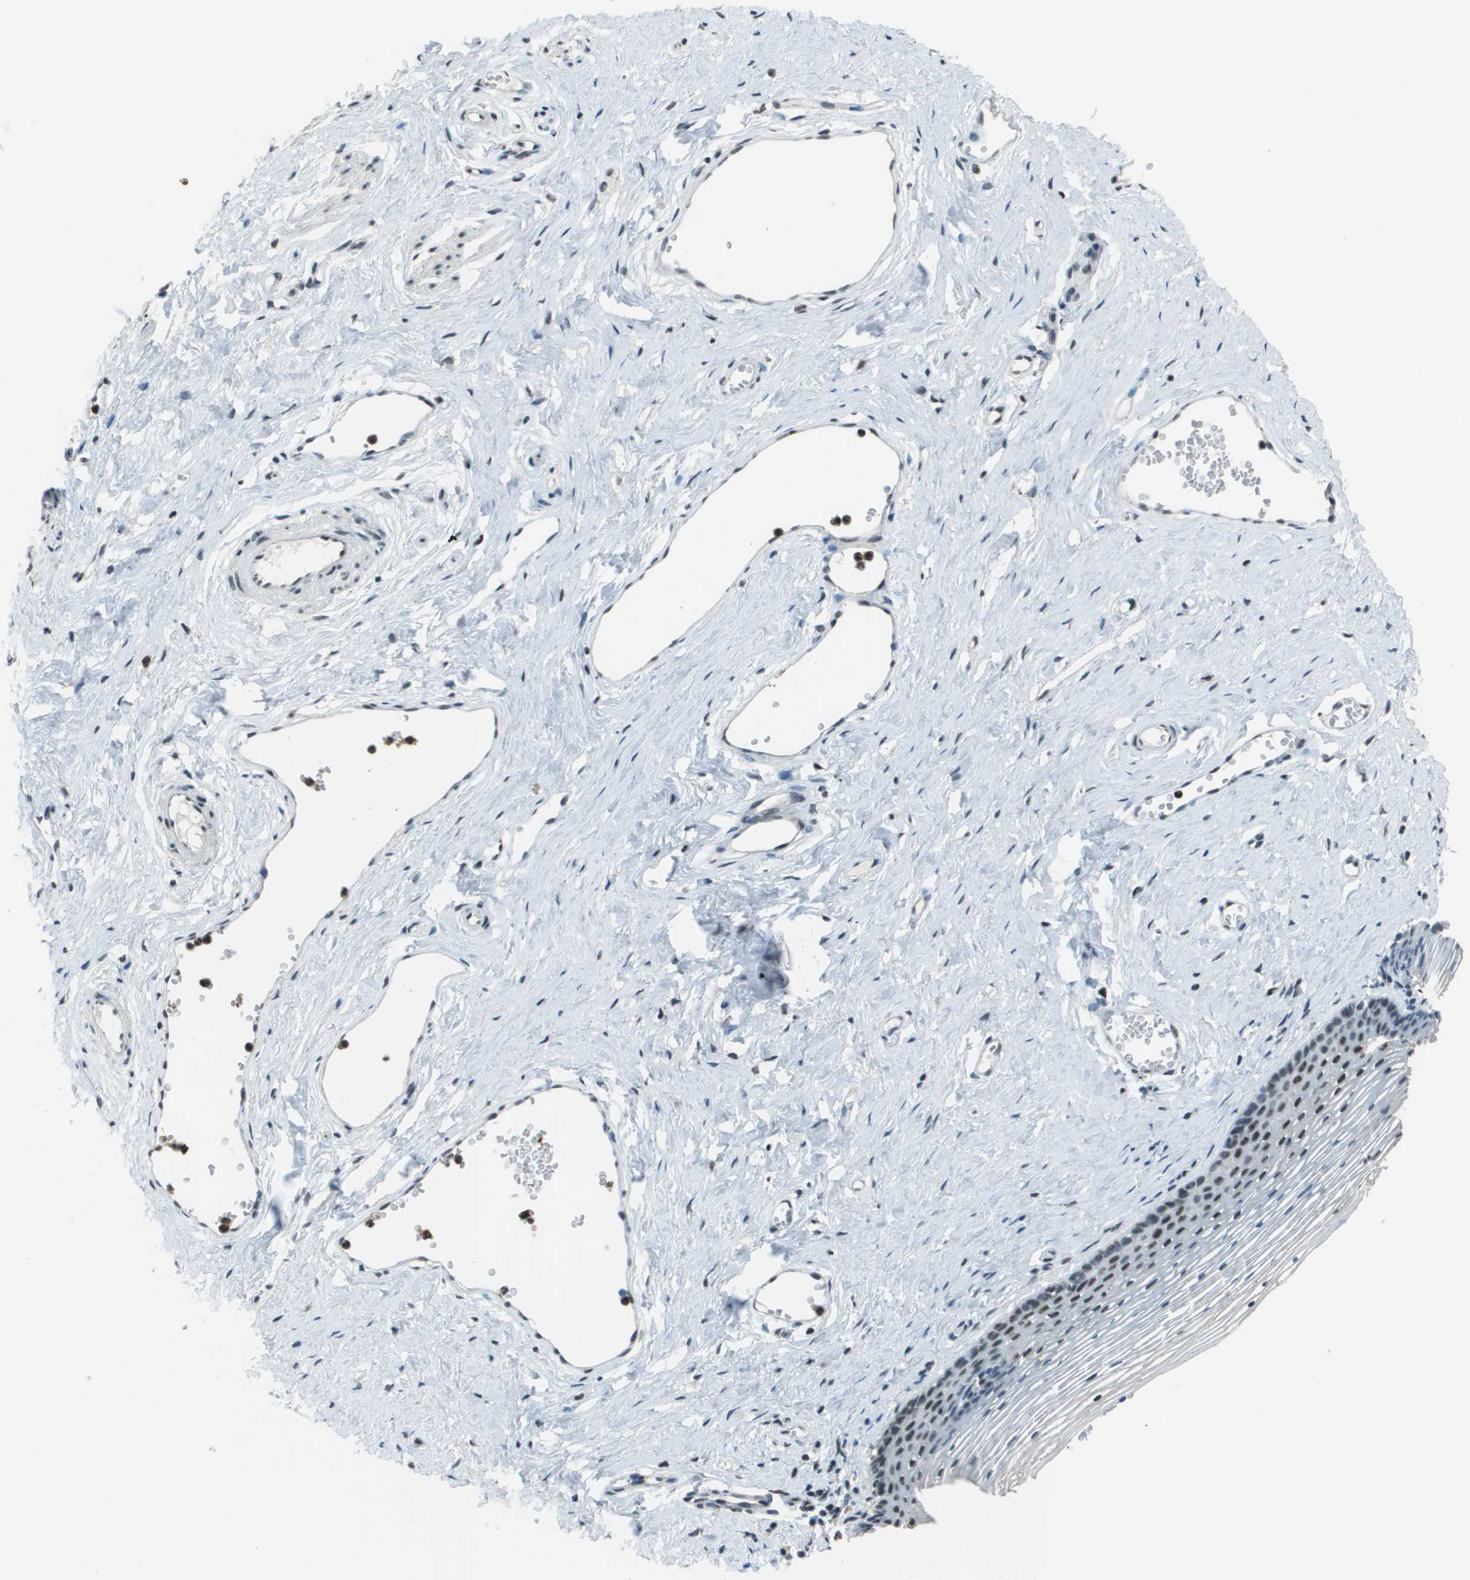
{"staining": {"intensity": "weak", "quantity": "25%-75%", "location": "nuclear"}, "tissue": "vagina", "cell_type": "Squamous epithelial cells", "image_type": "normal", "snomed": [{"axis": "morphology", "description": "Normal tissue, NOS"}, {"axis": "topography", "description": "Vagina"}], "caption": "Human vagina stained for a protein (brown) displays weak nuclear positive expression in approximately 25%-75% of squamous epithelial cells.", "gene": "DEPDC1", "patient": {"sex": "female", "age": 32}}